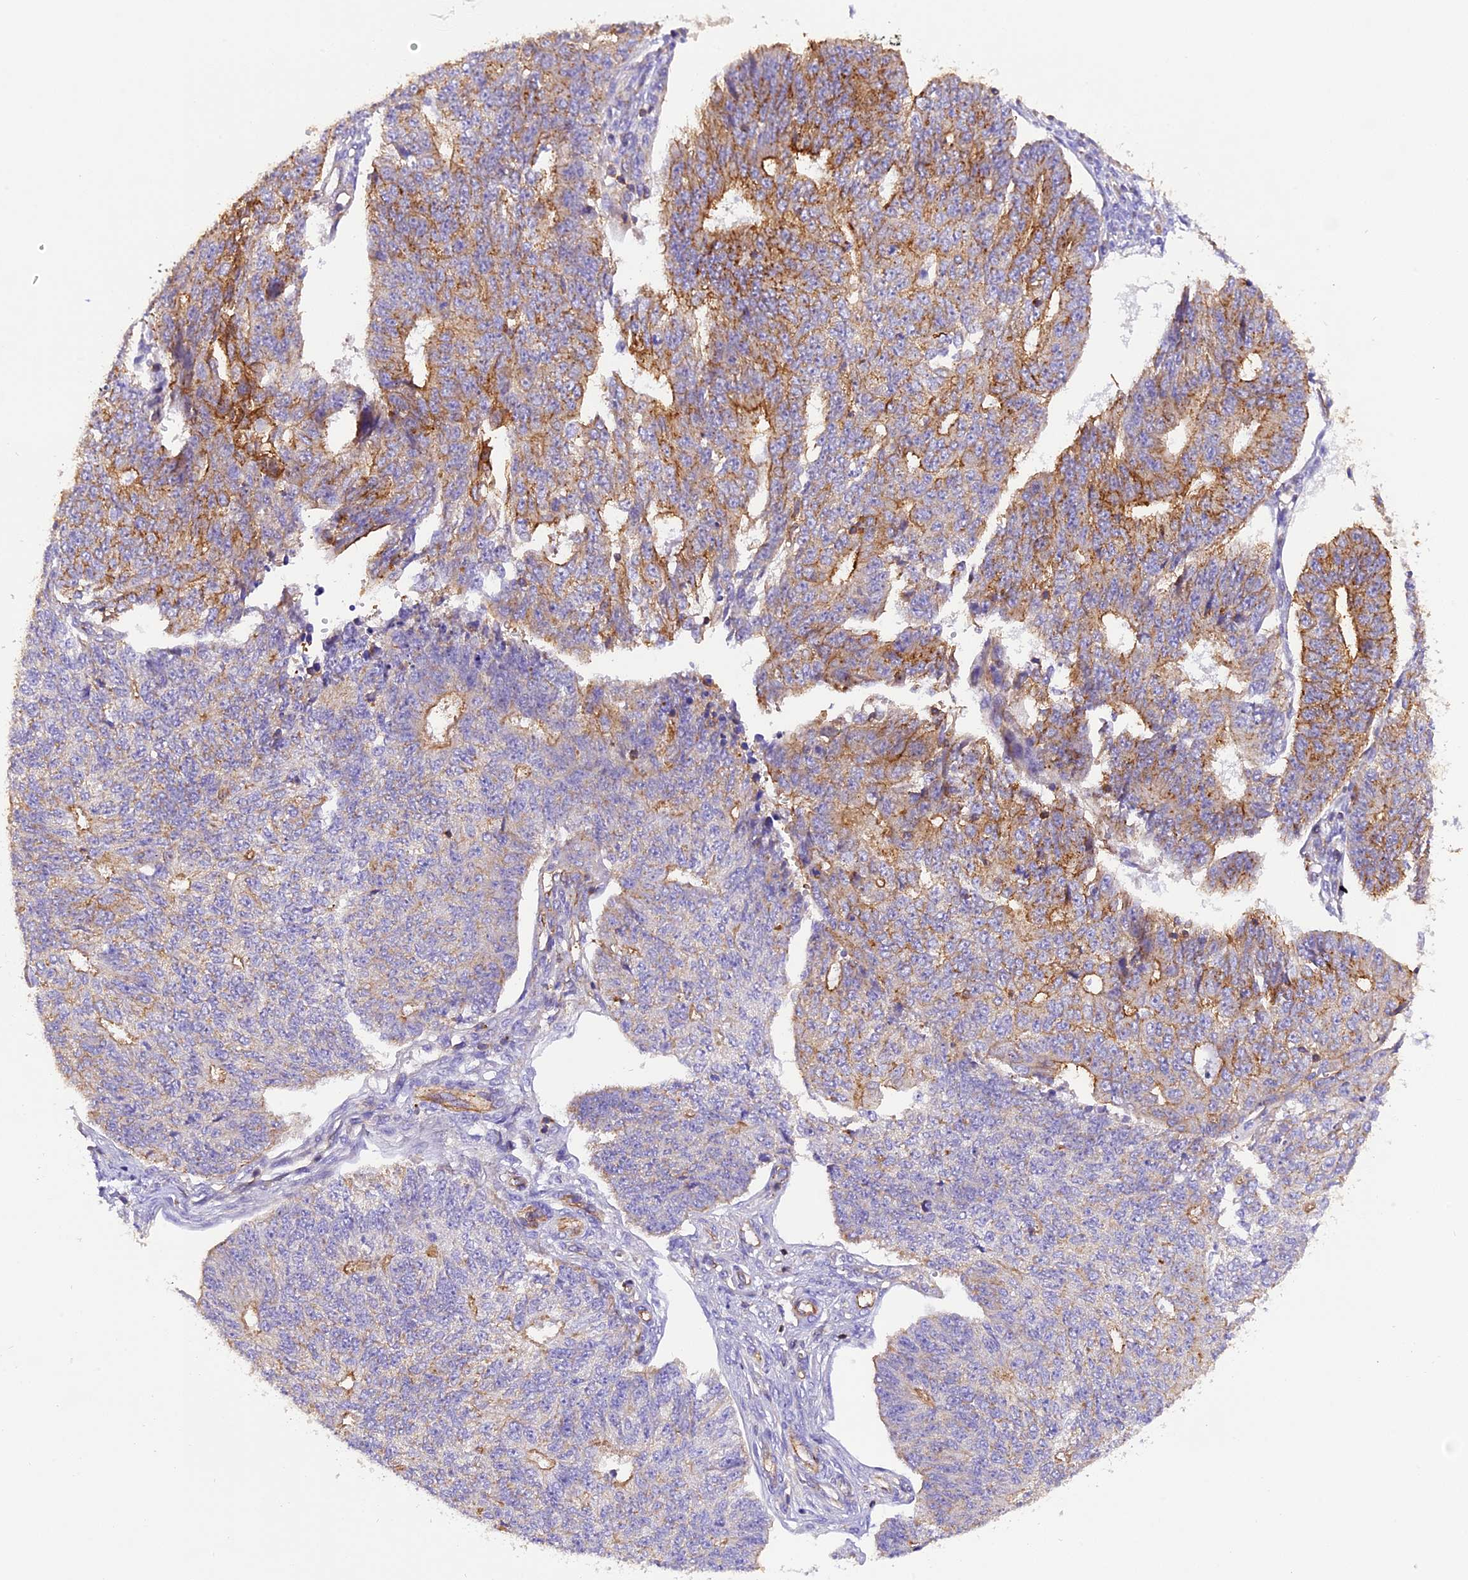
{"staining": {"intensity": "moderate", "quantity": ">75%", "location": "cytoplasmic/membranous"}, "tissue": "endometrial cancer", "cell_type": "Tumor cells", "image_type": "cancer", "snomed": [{"axis": "morphology", "description": "Adenocarcinoma, NOS"}, {"axis": "topography", "description": "Endometrium"}], "caption": "Immunohistochemistry micrograph of human endometrial adenocarcinoma stained for a protein (brown), which demonstrates medium levels of moderate cytoplasmic/membranous expression in approximately >75% of tumor cells.", "gene": "FAM193A", "patient": {"sex": "female", "age": 32}}